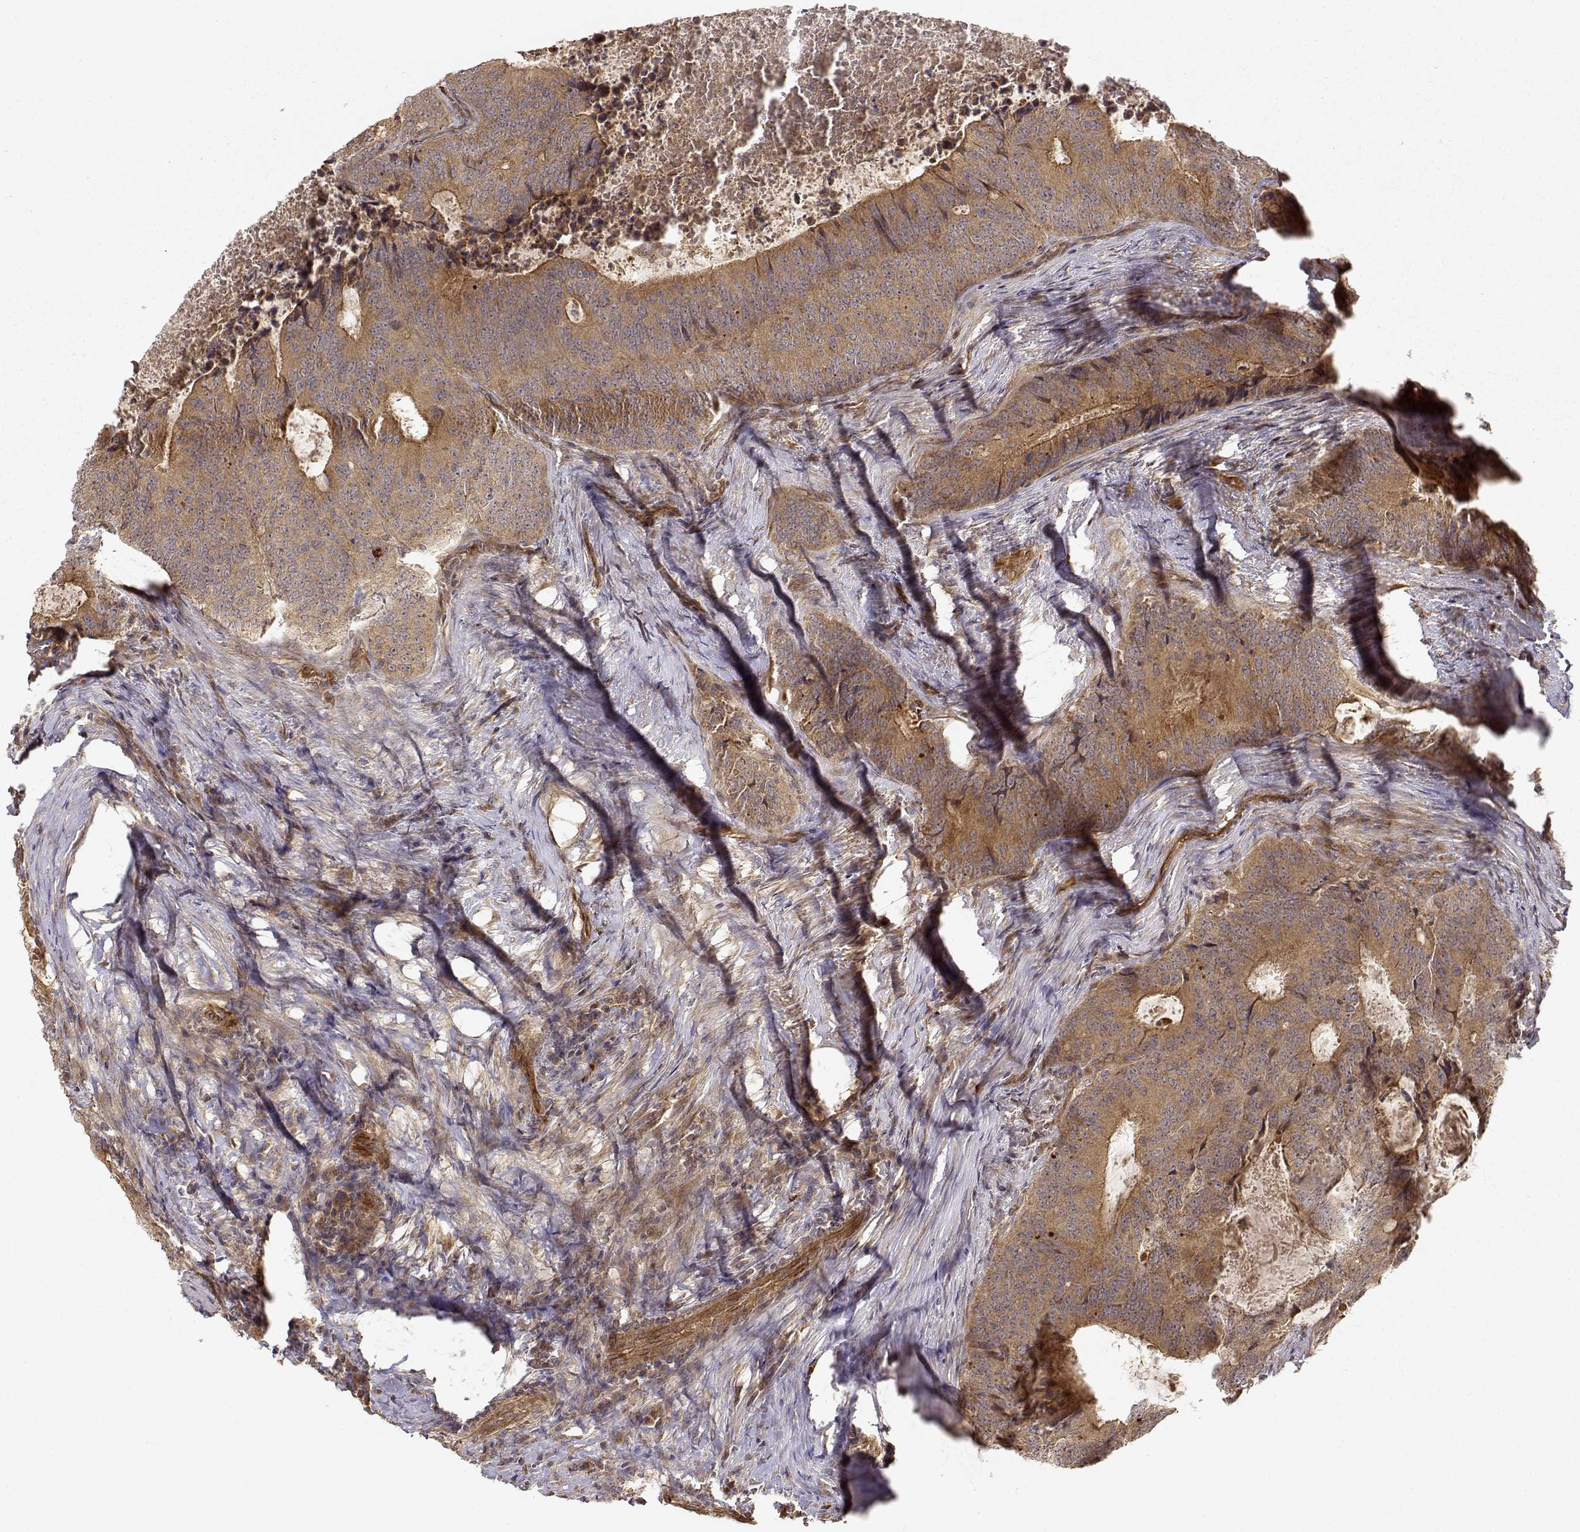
{"staining": {"intensity": "moderate", "quantity": ">75%", "location": "cytoplasmic/membranous"}, "tissue": "colorectal cancer", "cell_type": "Tumor cells", "image_type": "cancer", "snomed": [{"axis": "morphology", "description": "Adenocarcinoma, NOS"}, {"axis": "topography", "description": "Colon"}], "caption": "Protein positivity by immunohistochemistry exhibits moderate cytoplasmic/membranous staining in approximately >75% of tumor cells in colorectal cancer. (DAB IHC with brightfield microscopy, high magnification).", "gene": "CDK5RAP2", "patient": {"sex": "male", "age": 67}}